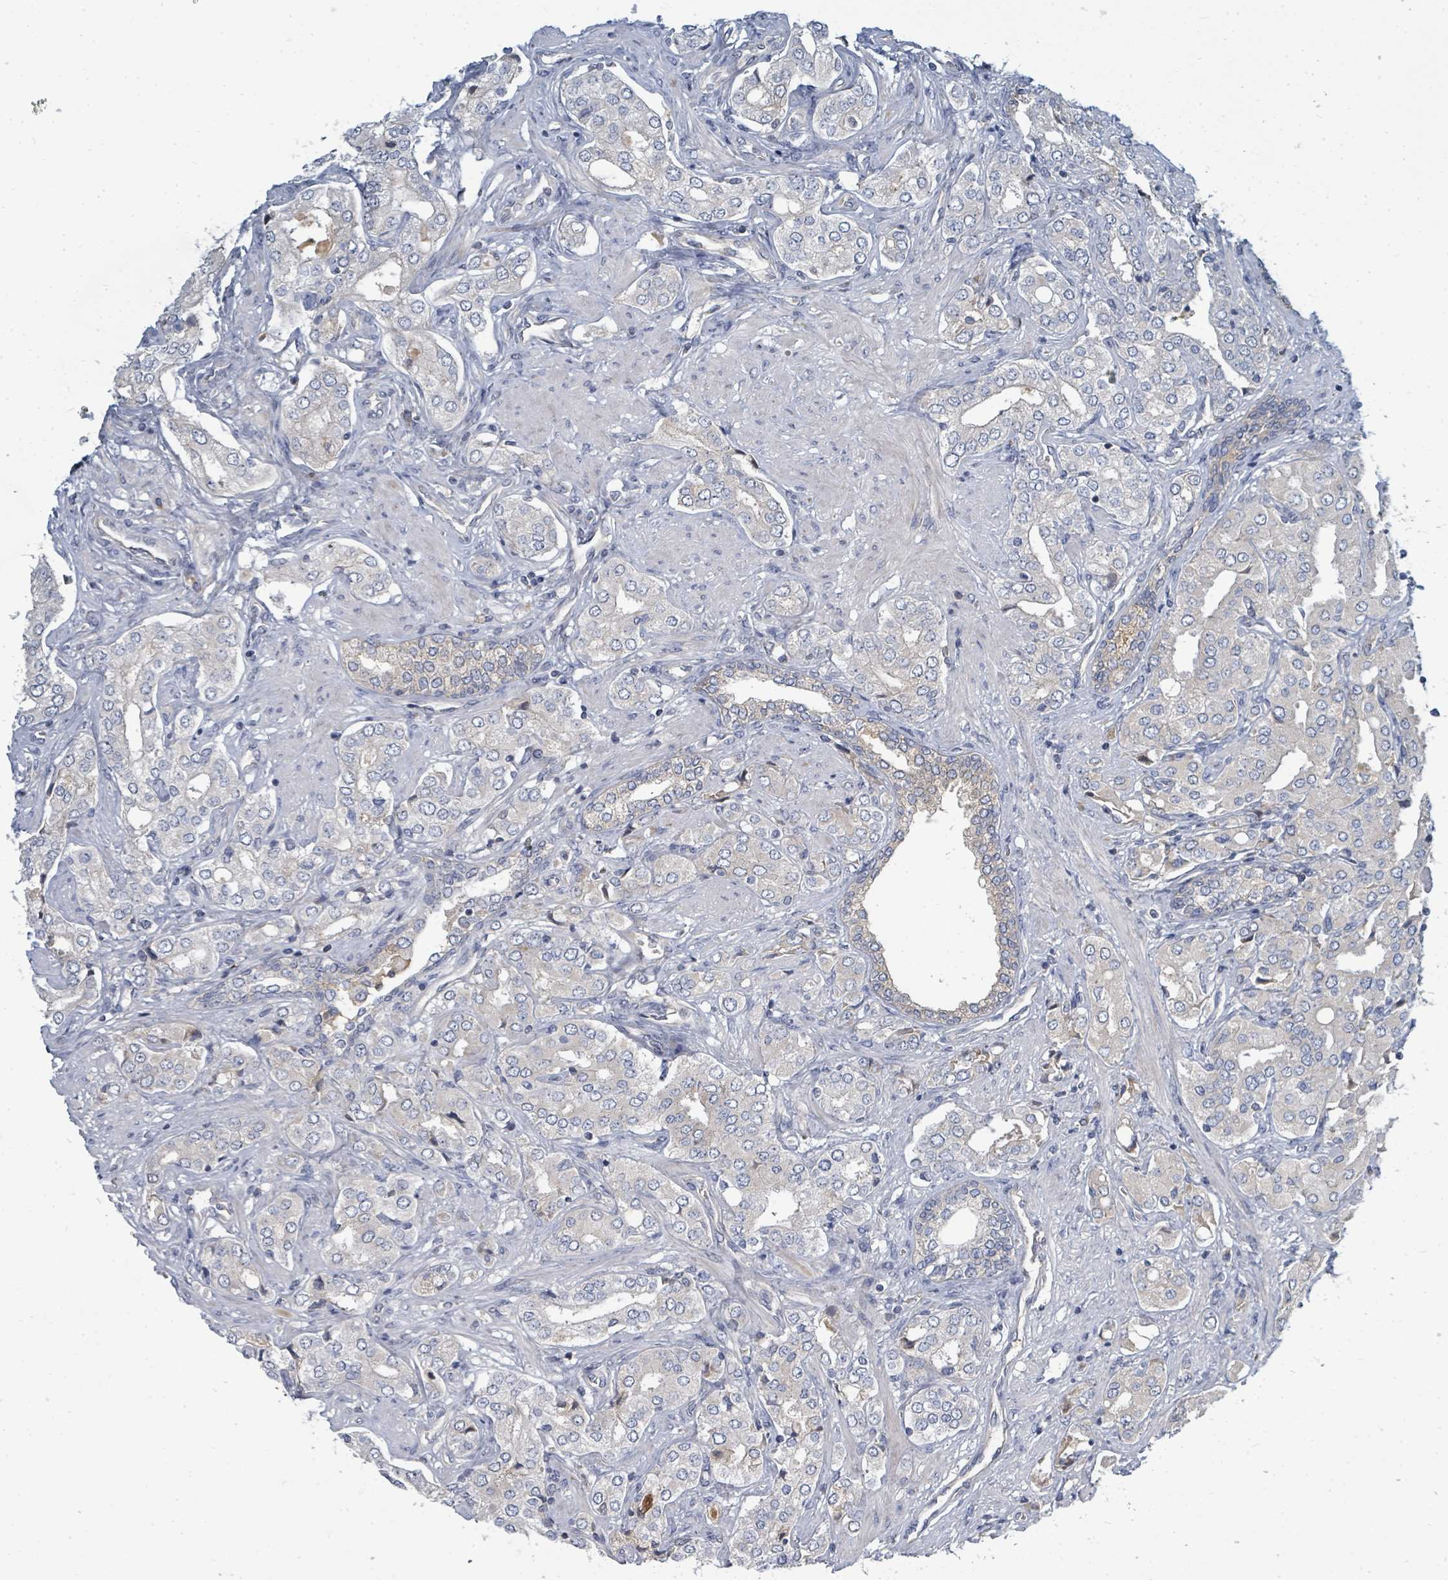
{"staining": {"intensity": "negative", "quantity": "none", "location": "none"}, "tissue": "prostate cancer", "cell_type": "Tumor cells", "image_type": "cancer", "snomed": [{"axis": "morphology", "description": "Adenocarcinoma, High grade"}, {"axis": "topography", "description": "Prostate"}], "caption": "Immunohistochemistry photomicrograph of neoplastic tissue: adenocarcinoma (high-grade) (prostate) stained with DAB (3,3'-diaminobenzidine) exhibits no significant protein staining in tumor cells. Nuclei are stained in blue.", "gene": "SLC25A23", "patient": {"sex": "male", "age": 71}}